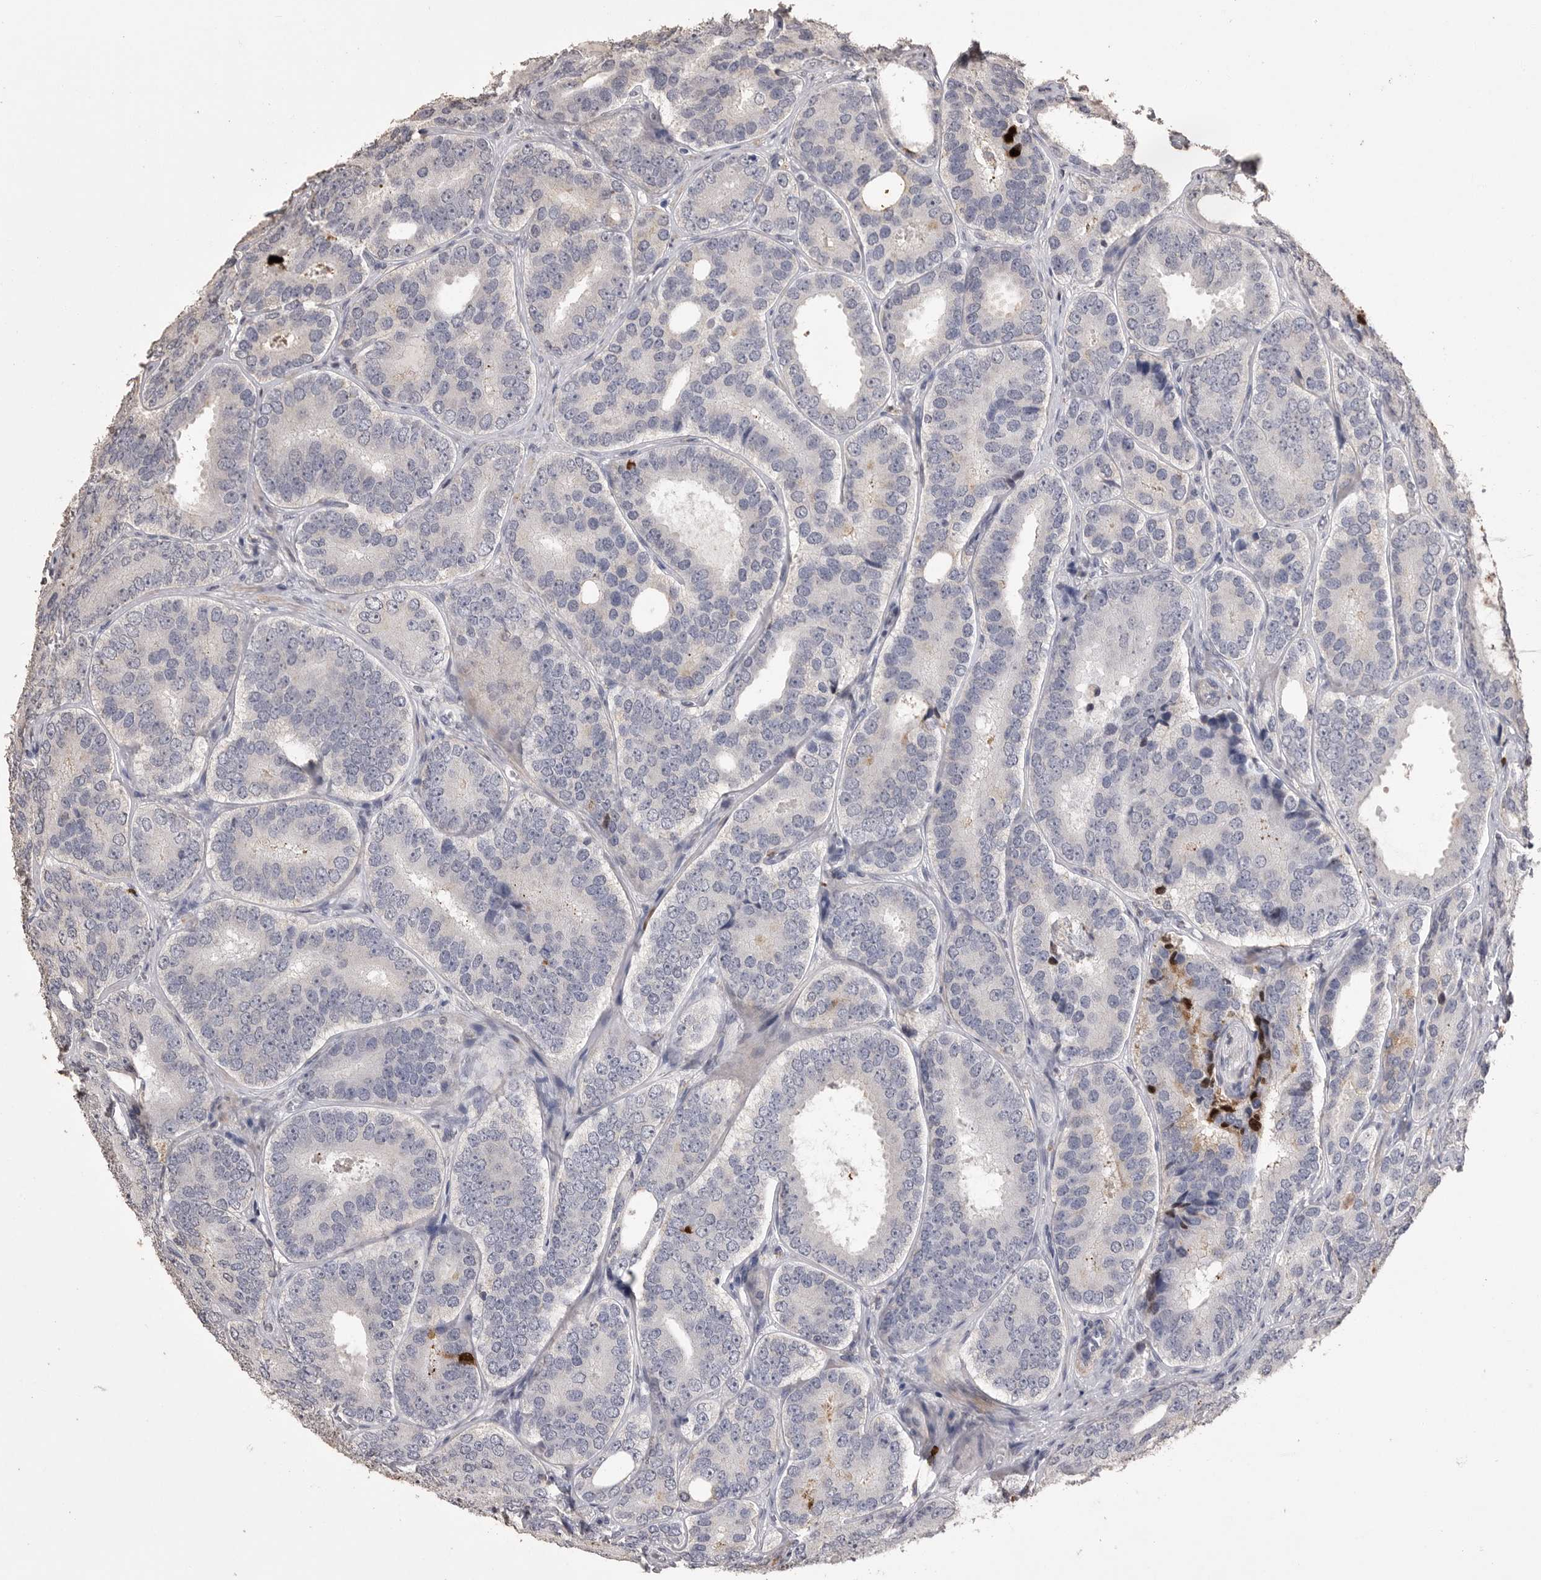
{"staining": {"intensity": "weak", "quantity": "<25%", "location": "cytoplasmic/membranous"}, "tissue": "prostate cancer", "cell_type": "Tumor cells", "image_type": "cancer", "snomed": [{"axis": "morphology", "description": "Adenocarcinoma, High grade"}, {"axis": "topography", "description": "Prostate"}], "caption": "Tumor cells show no significant protein positivity in adenocarcinoma (high-grade) (prostate). (DAB (3,3'-diaminobenzidine) immunohistochemistry, high magnification).", "gene": "MMP7", "patient": {"sex": "male", "age": 56}}